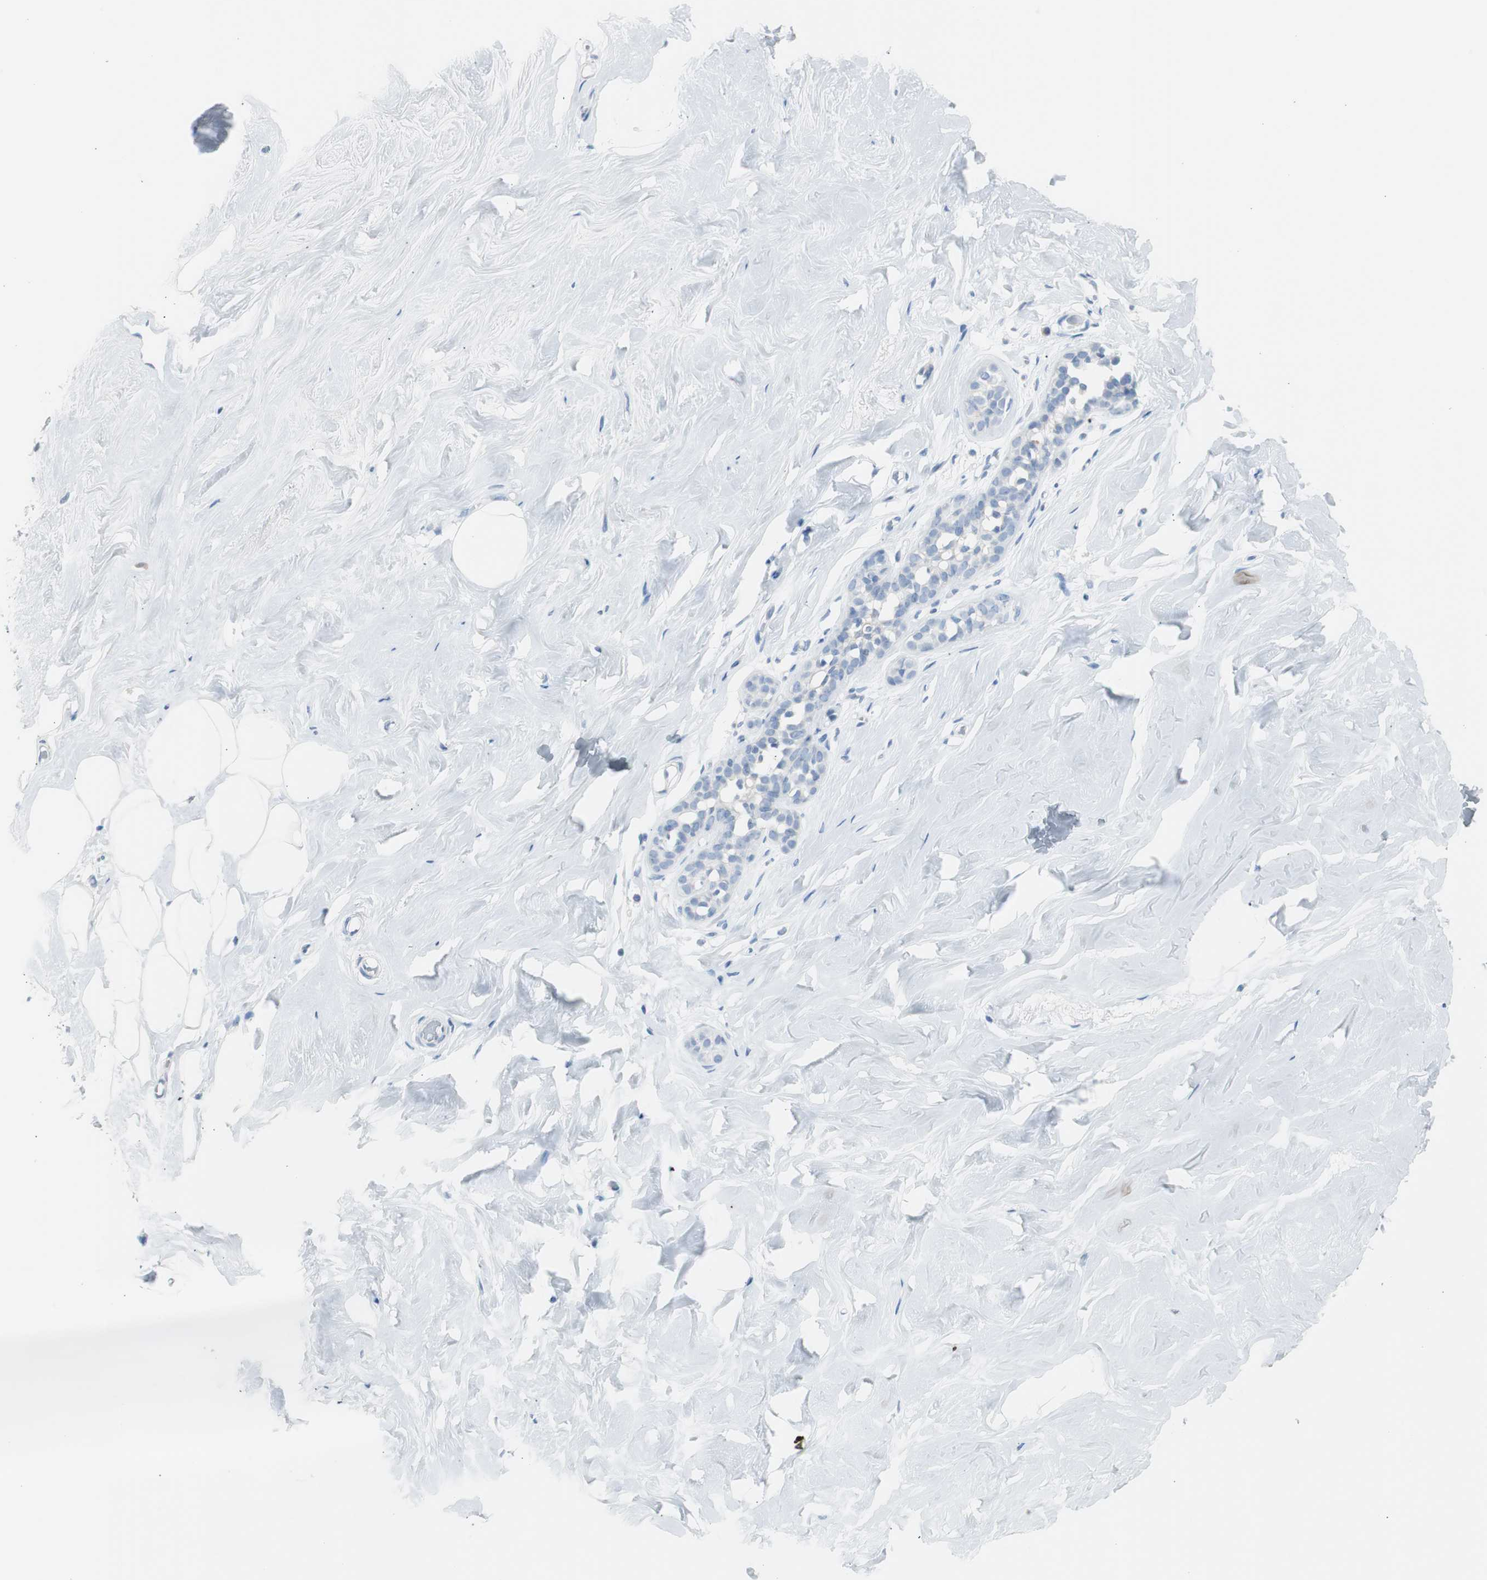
{"staining": {"intensity": "negative", "quantity": "none", "location": "none"}, "tissue": "breast", "cell_type": "Adipocytes", "image_type": "normal", "snomed": [{"axis": "morphology", "description": "Normal tissue, NOS"}, {"axis": "topography", "description": "Breast"}], "caption": "This is a histopathology image of immunohistochemistry staining of benign breast, which shows no expression in adipocytes. Nuclei are stained in blue.", "gene": "S100A7A", "patient": {"sex": "female", "age": 75}}